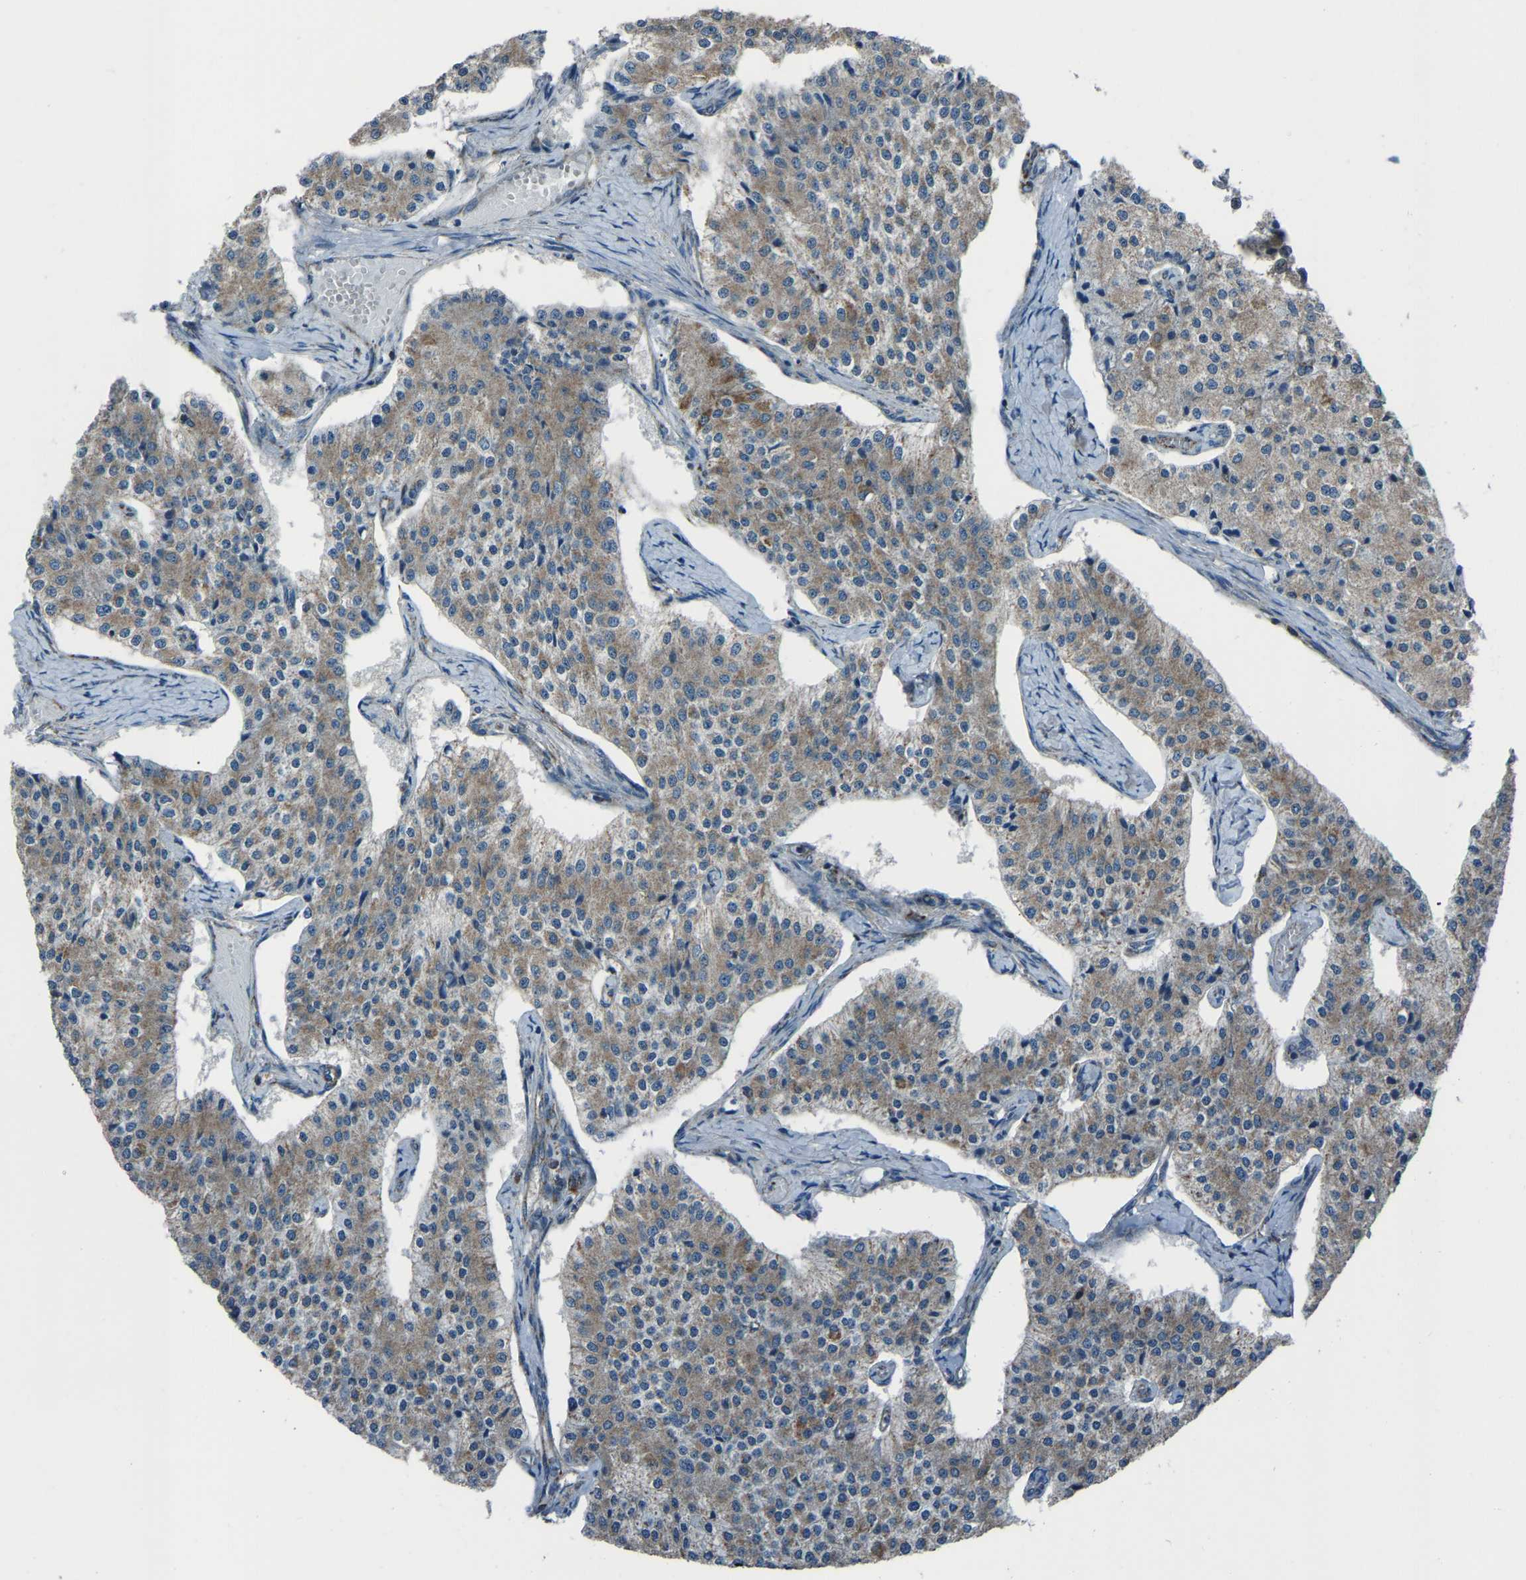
{"staining": {"intensity": "weak", "quantity": "25%-75%", "location": "cytoplasmic/membranous"}, "tissue": "carcinoid", "cell_type": "Tumor cells", "image_type": "cancer", "snomed": [{"axis": "morphology", "description": "Carcinoid, malignant, NOS"}, {"axis": "topography", "description": "Colon"}], "caption": "DAB (3,3'-diaminobenzidine) immunohistochemical staining of malignant carcinoid shows weak cytoplasmic/membranous protein expression in approximately 25%-75% of tumor cells.", "gene": "AKR1A1", "patient": {"sex": "female", "age": 52}}